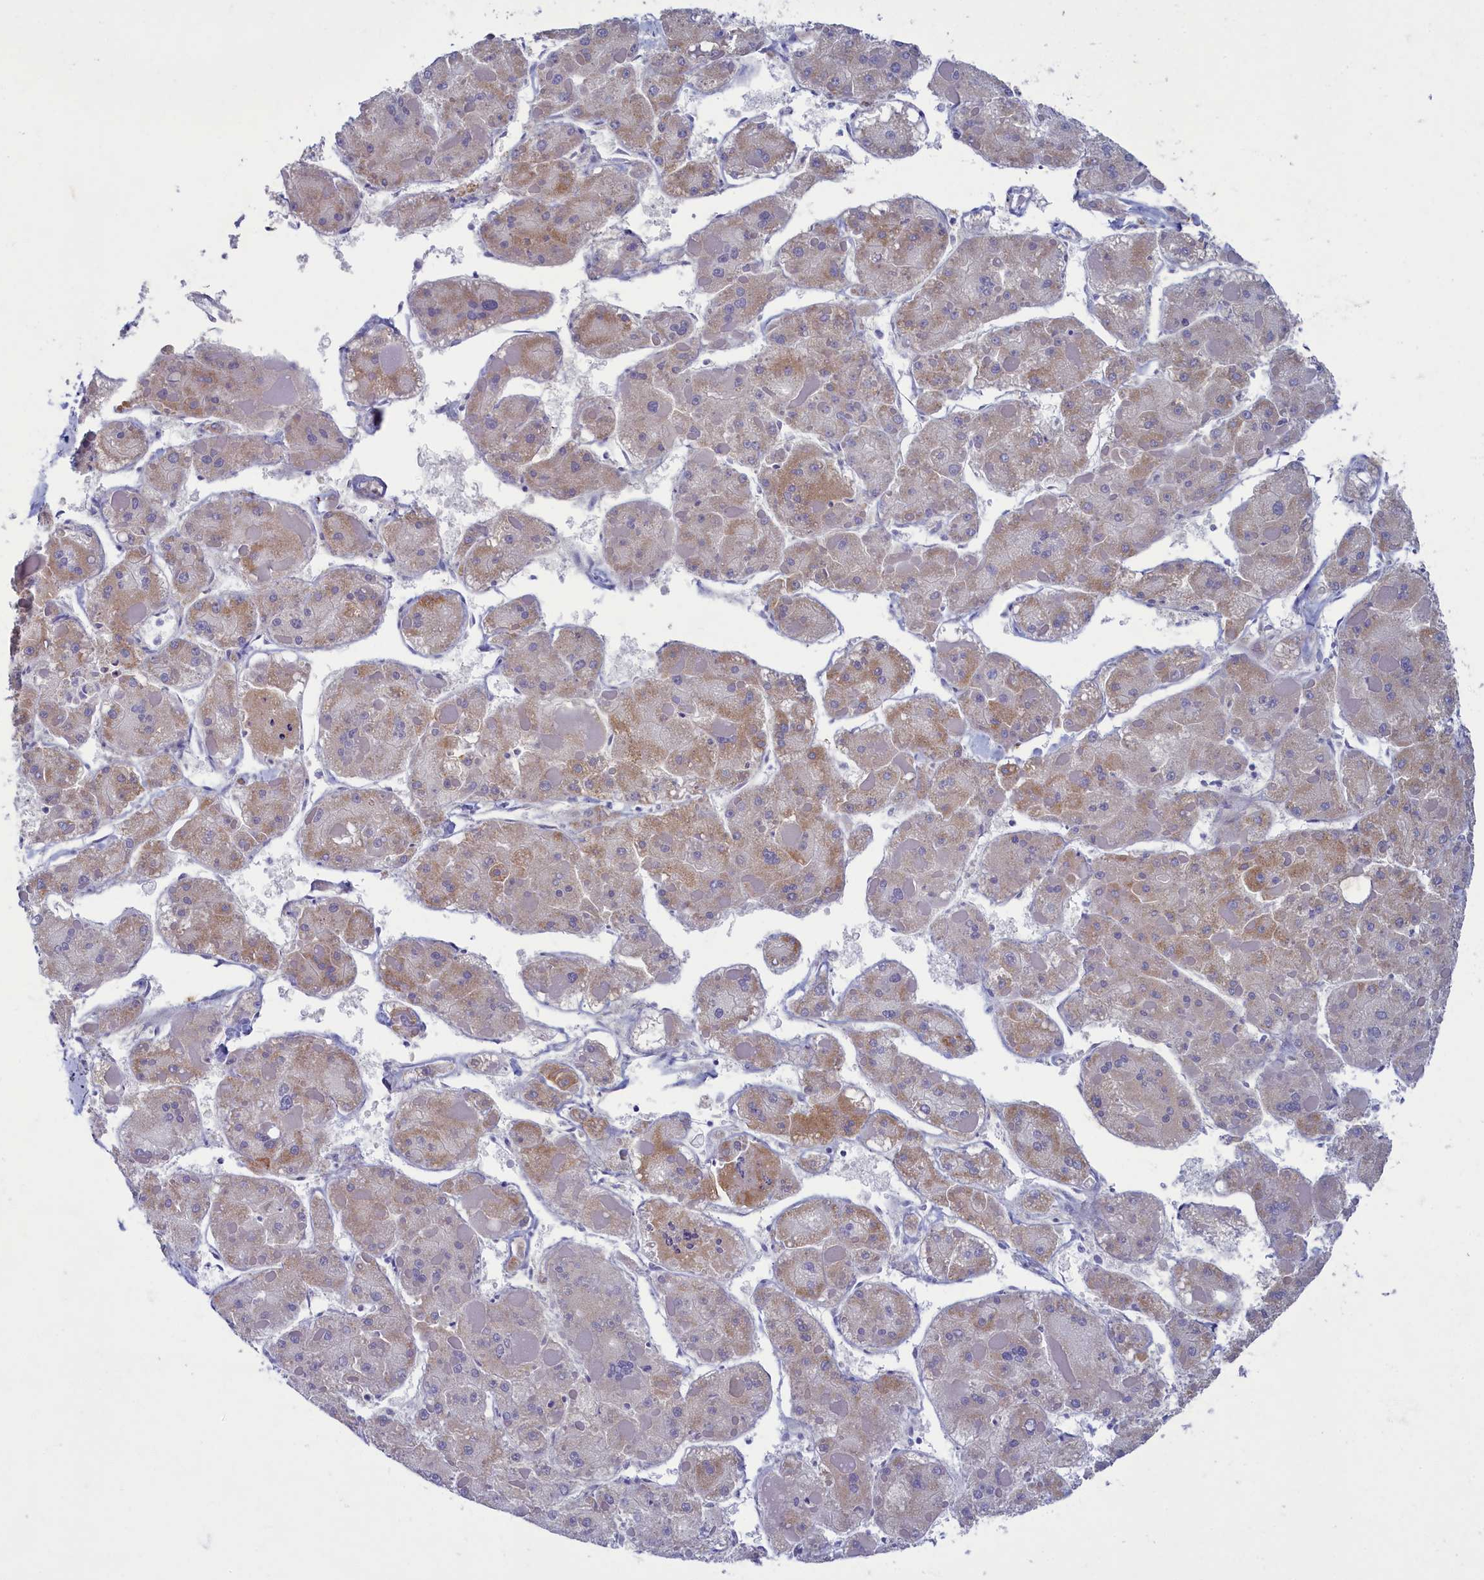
{"staining": {"intensity": "weak", "quantity": "25%-75%", "location": "cytoplasmic/membranous"}, "tissue": "liver cancer", "cell_type": "Tumor cells", "image_type": "cancer", "snomed": [{"axis": "morphology", "description": "Carcinoma, Hepatocellular, NOS"}, {"axis": "topography", "description": "Liver"}], "caption": "Weak cytoplasmic/membranous positivity is present in about 25%-75% of tumor cells in liver cancer (hepatocellular carcinoma). The staining was performed using DAB, with brown indicating positive protein expression. Nuclei are stained blue with hematoxylin.", "gene": "OCIAD2", "patient": {"sex": "female", "age": 73}}